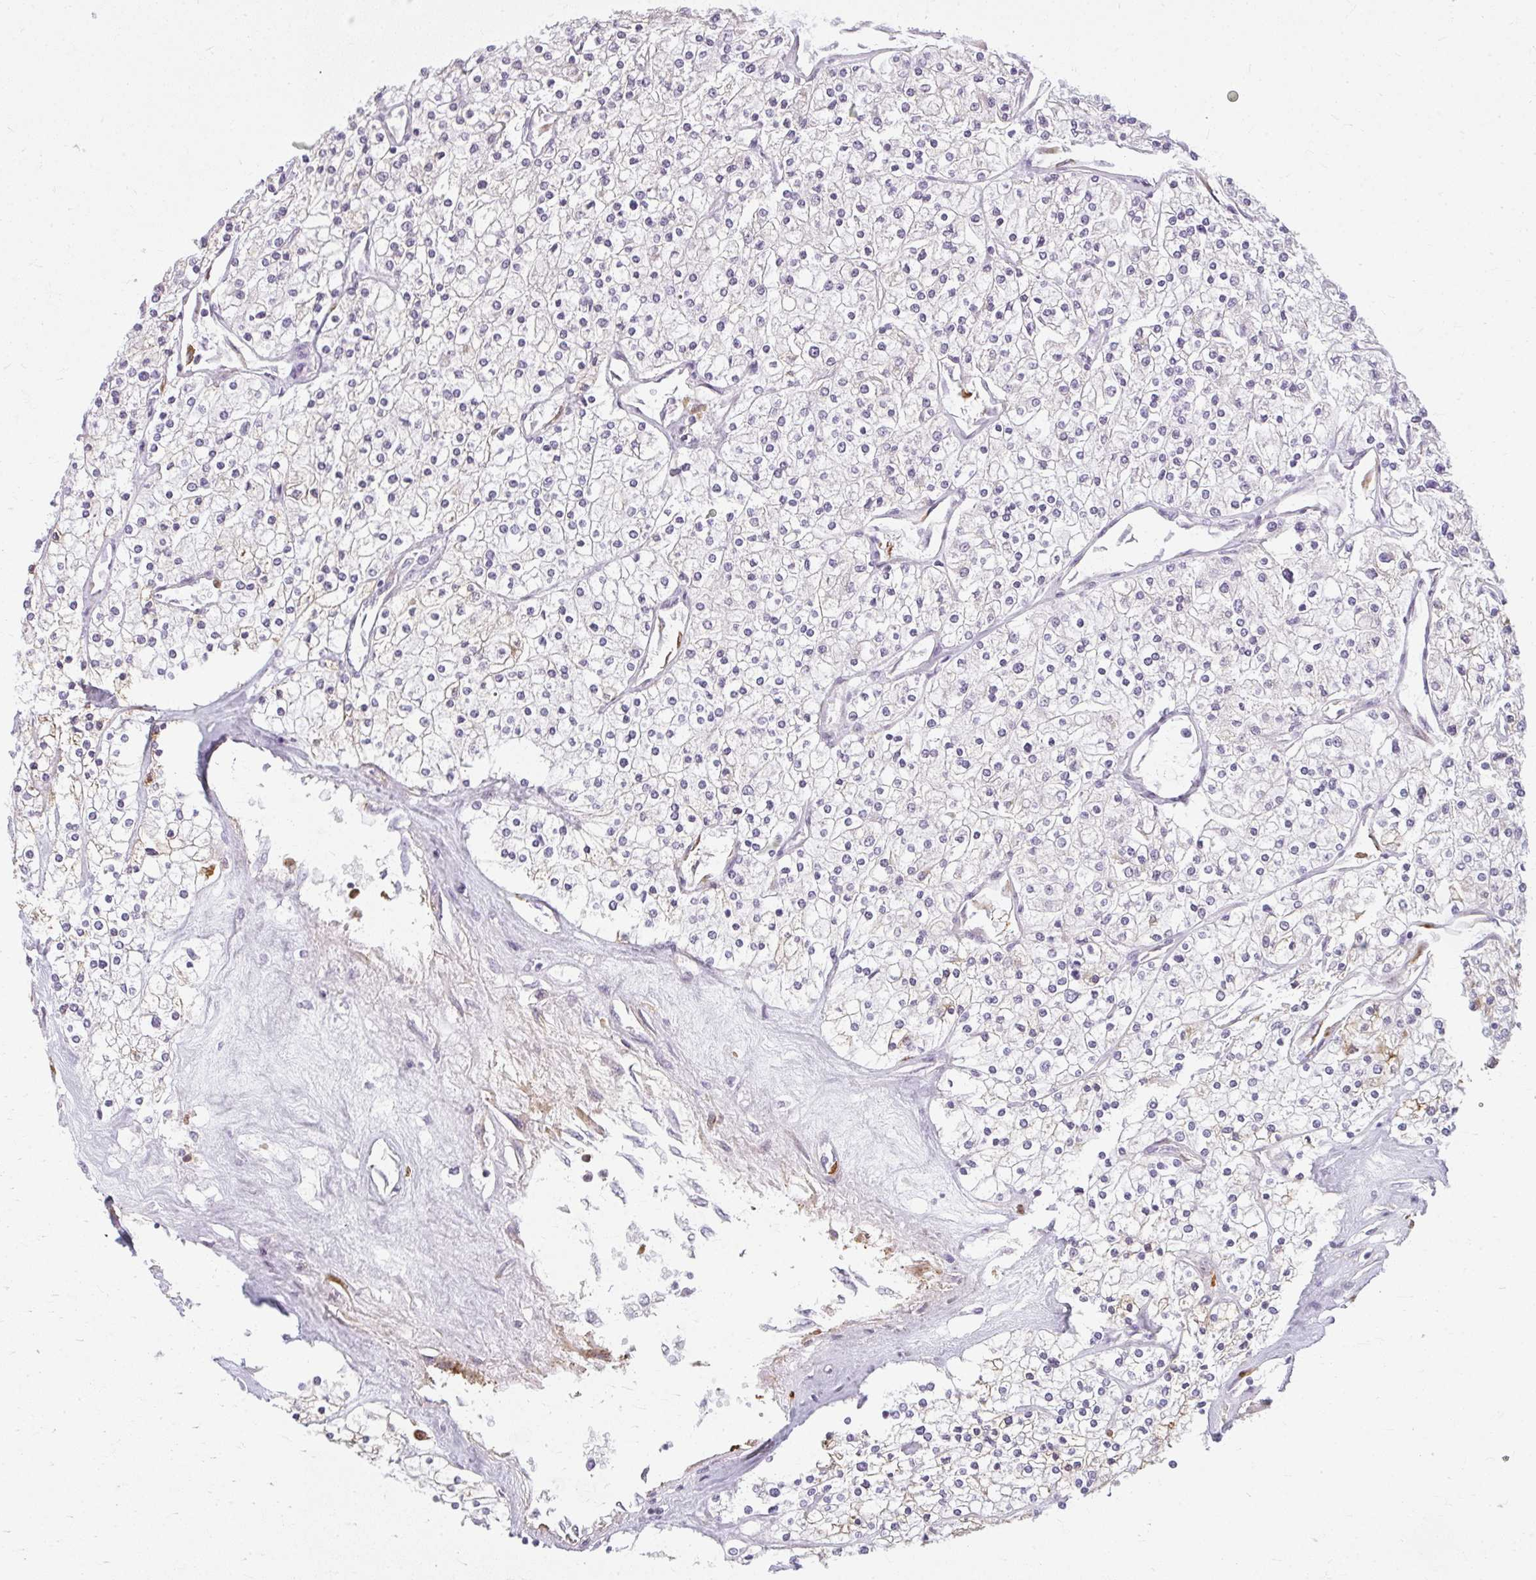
{"staining": {"intensity": "moderate", "quantity": "<25%", "location": "cytoplasmic/membranous"}, "tissue": "renal cancer", "cell_type": "Tumor cells", "image_type": "cancer", "snomed": [{"axis": "morphology", "description": "Adenocarcinoma, NOS"}, {"axis": "topography", "description": "Kidney"}], "caption": "Tumor cells show low levels of moderate cytoplasmic/membranous staining in about <25% of cells in human renal cancer (adenocarcinoma).", "gene": "ZFYVE26", "patient": {"sex": "male", "age": 80}}